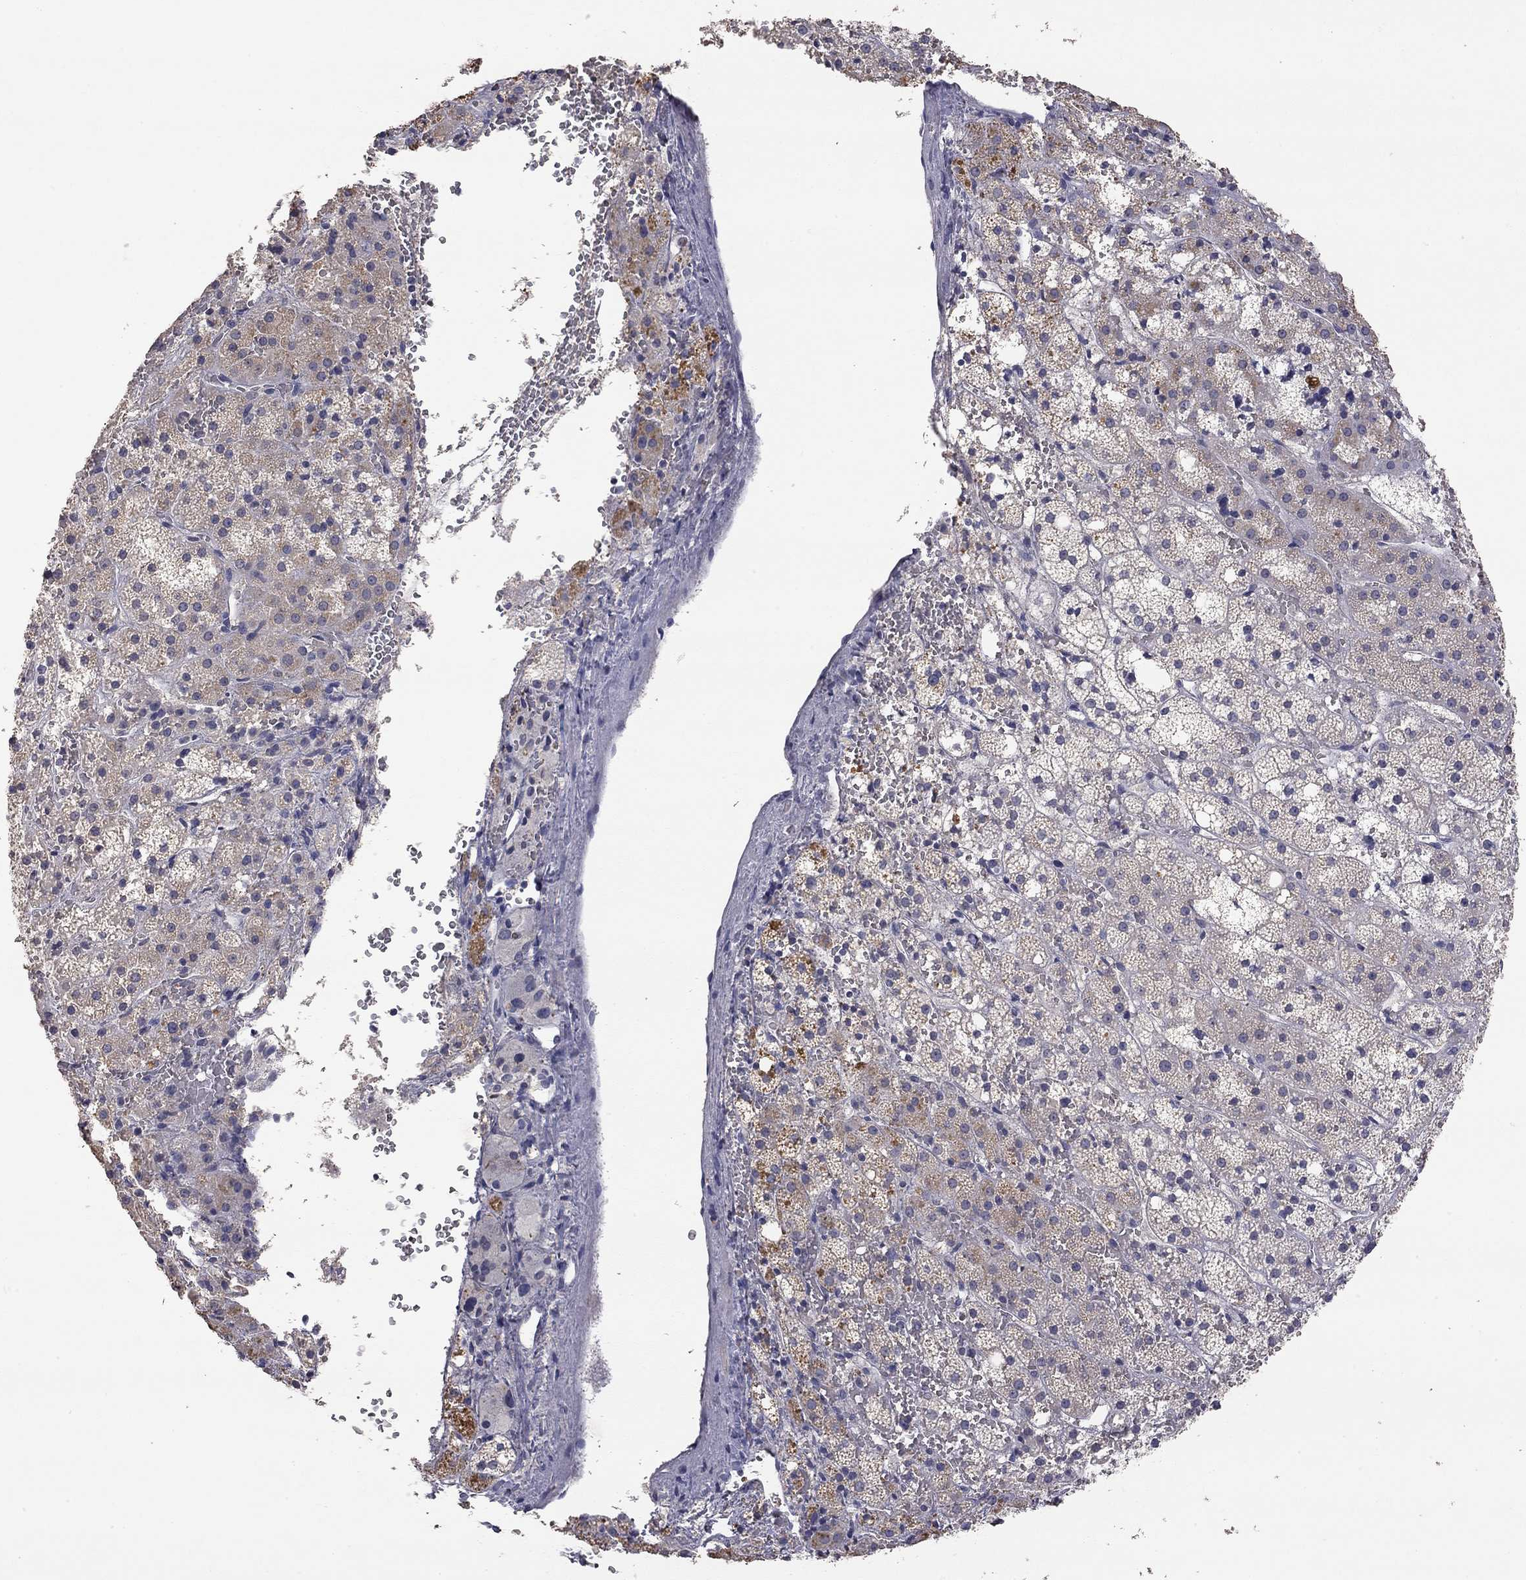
{"staining": {"intensity": "moderate", "quantity": "<25%", "location": "cytoplasmic/membranous"}, "tissue": "adrenal gland", "cell_type": "Glandular cells", "image_type": "normal", "snomed": [{"axis": "morphology", "description": "Normal tissue, NOS"}, {"axis": "topography", "description": "Adrenal gland"}], "caption": "Brown immunohistochemical staining in normal human adrenal gland exhibits moderate cytoplasmic/membranous staining in approximately <25% of glandular cells.", "gene": "SYT12", "patient": {"sex": "male", "age": 53}}